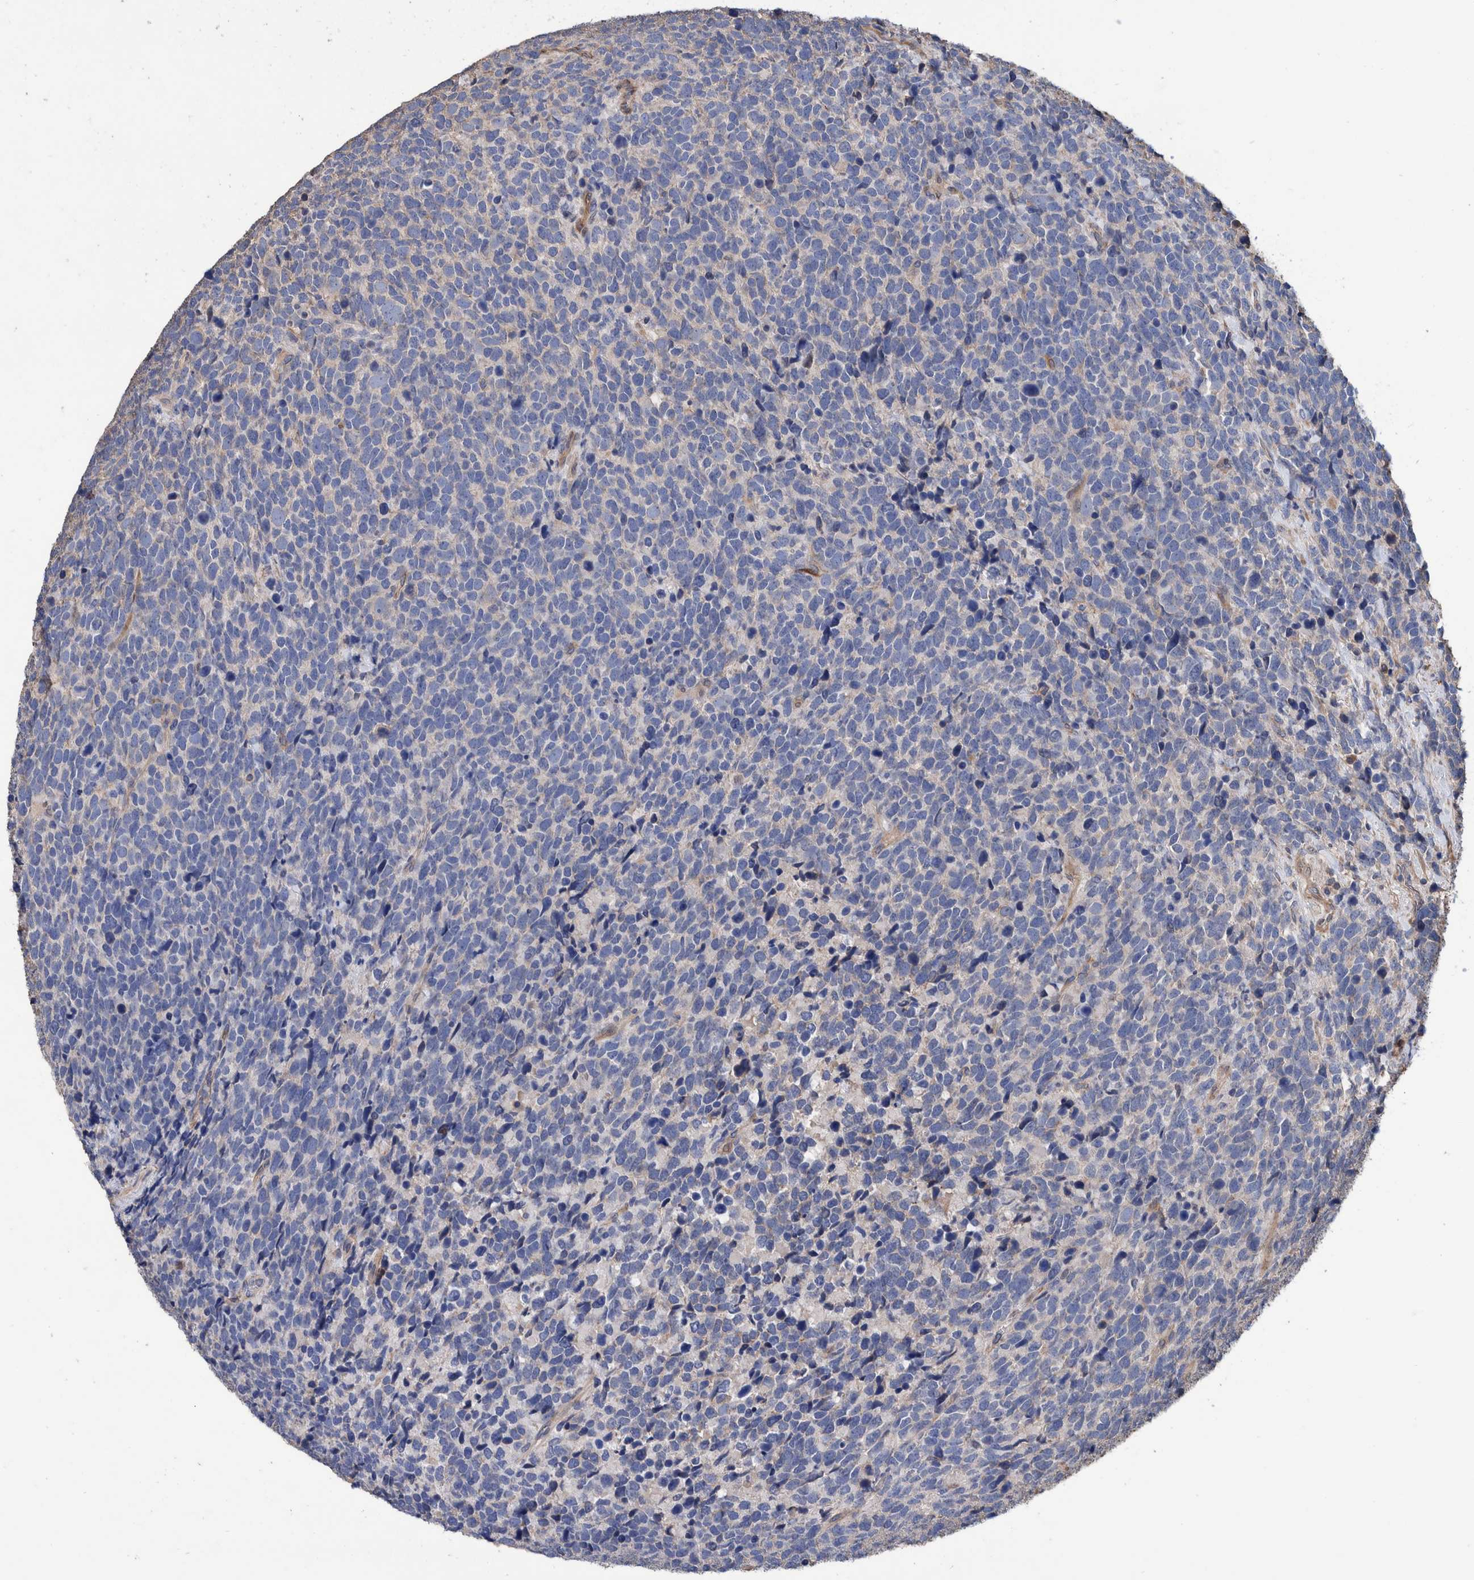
{"staining": {"intensity": "negative", "quantity": "none", "location": "none"}, "tissue": "urothelial cancer", "cell_type": "Tumor cells", "image_type": "cancer", "snomed": [{"axis": "morphology", "description": "Urothelial carcinoma, High grade"}, {"axis": "topography", "description": "Urinary bladder"}], "caption": "Urothelial cancer stained for a protein using IHC reveals no staining tumor cells.", "gene": "SLC45A4", "patient": {"sex": "female", "age": 82}}